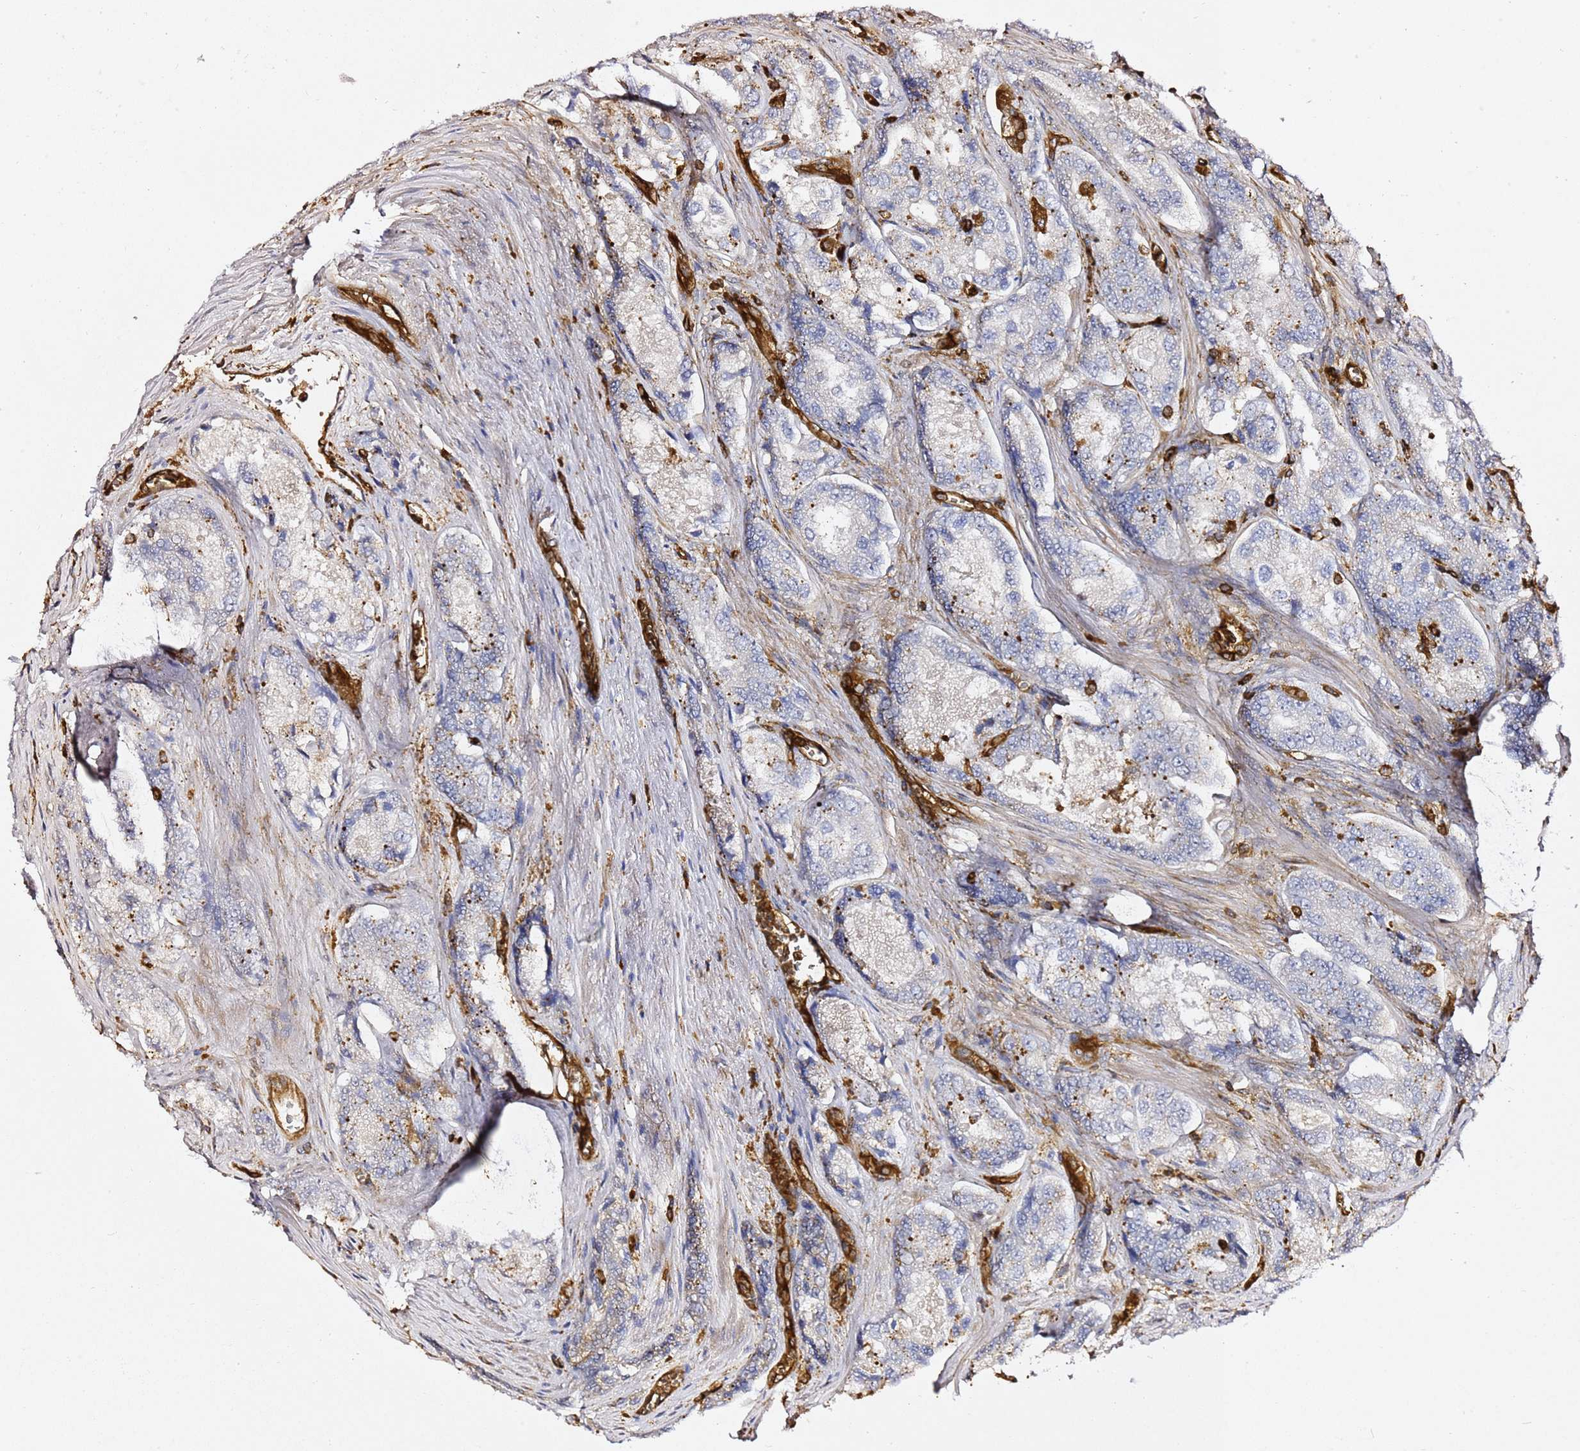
{"staining": {"intensity": "negative", "quantity": "none", "location": "none"}, "tissue": "prostate cancer", "cell_type": "Tumor cells", "image_type": "cancer", "snomed": [{"axis": "morphology", "description": "Adenocarcinoma, Low grade"}, {"axis": "topography", "description": "Prostate"}], "caption": "Immunohistochemistry photomicrograph of prostate low-grade adenocarcinoma stained for a protein (brown), which demonstrates no staining in tumor cells. Nuclei are stained in blue.", "gene": "ZBTB8OS", "patient": {"sex": "male", "age": 68}}